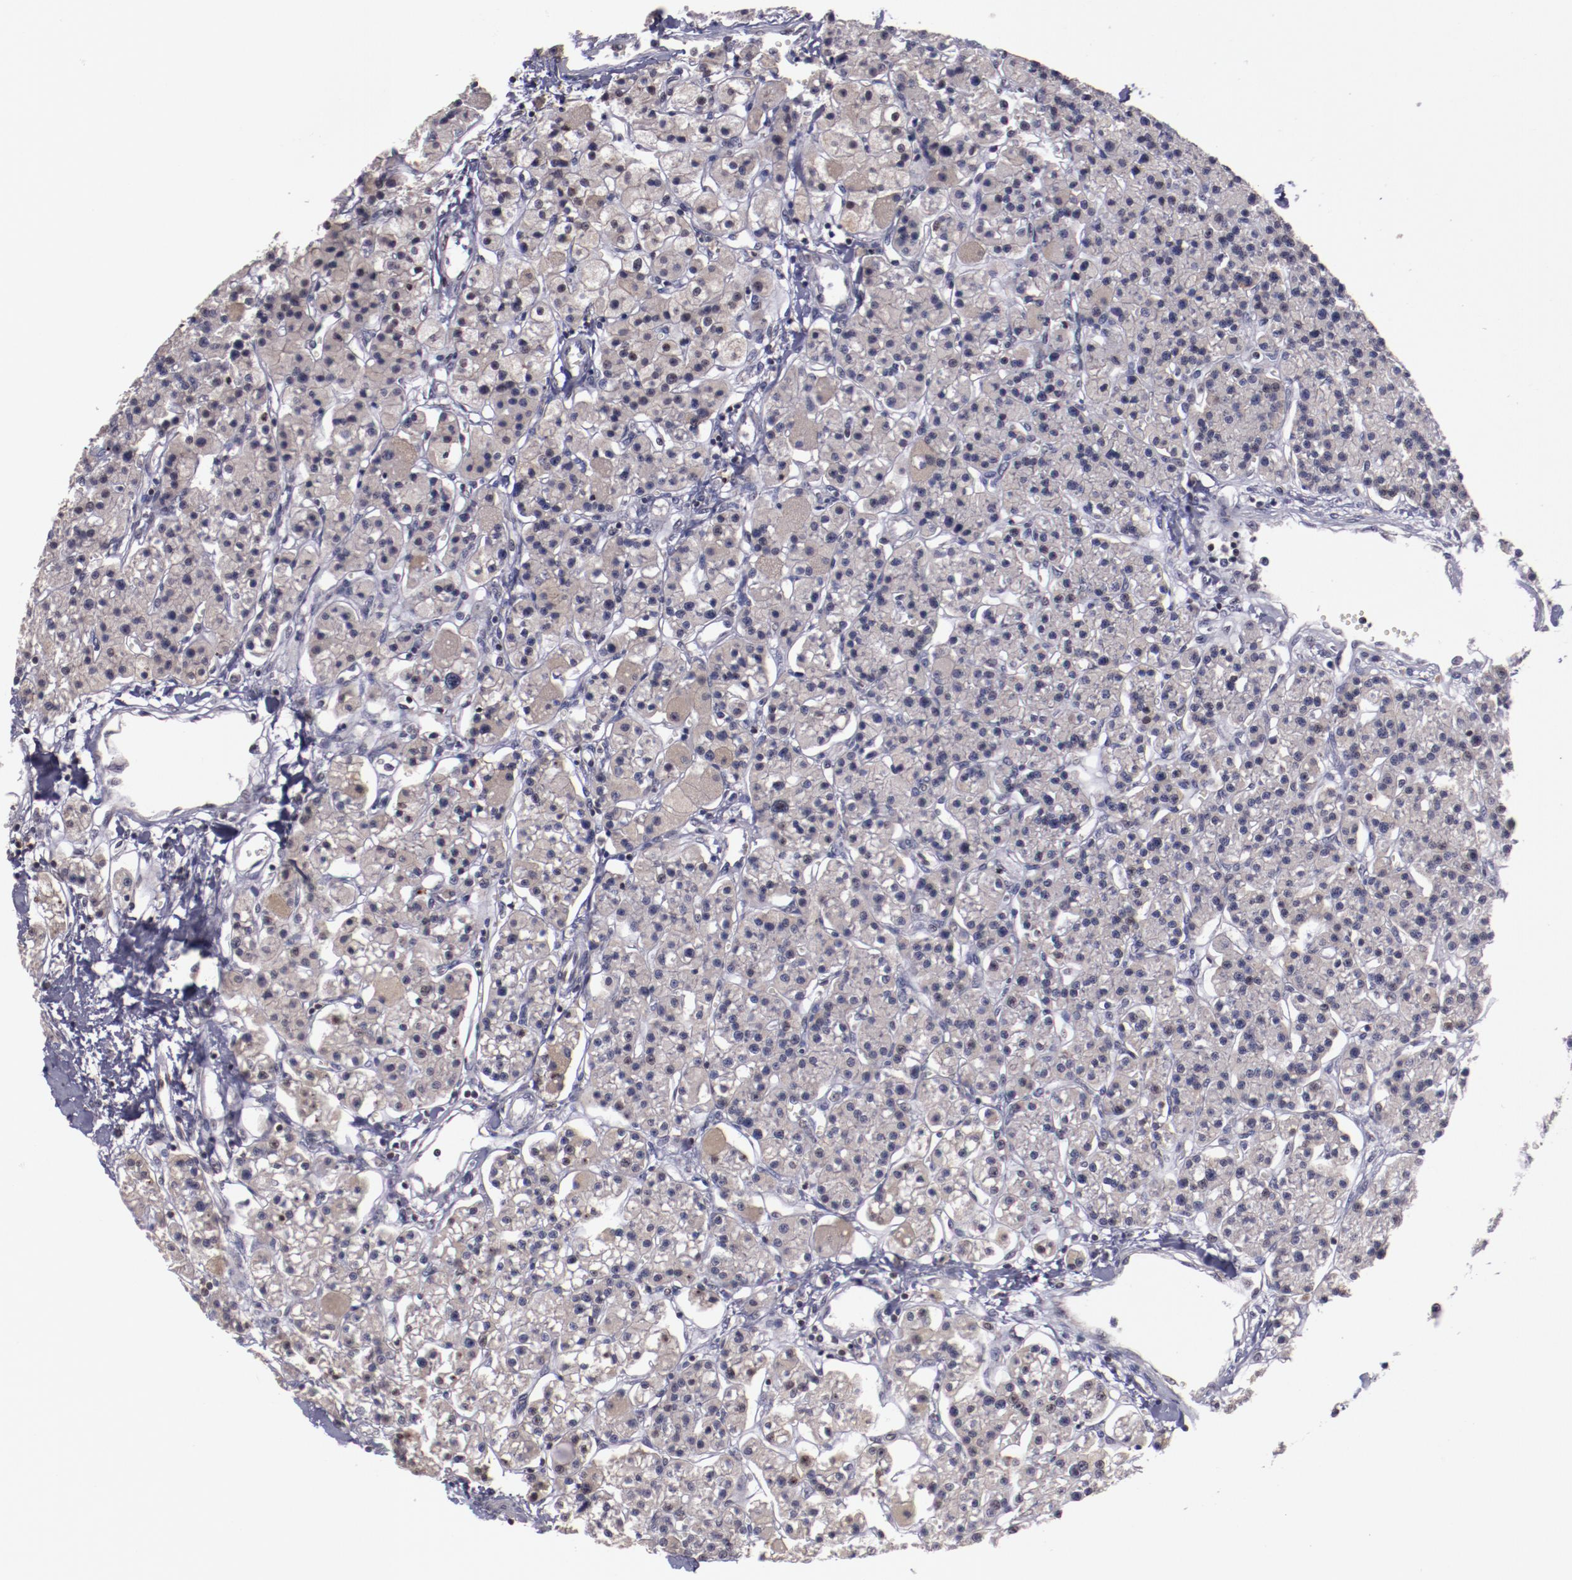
{"staining": {"intensity": "weak", "quantity": ">75%", "location": "cytoplasmic/membranous,nuclear"}, "tissue": "parathyroid gland", "cell_type": "Glandular cells", "image_type": "normal", "snomed": [{"axis": "morphology", "description": "Normal tissue, NOS"}, {"axis": "topography", "description": "Parathyroid gland"}], "caption": "Weak cytoplasmic/membranous,nuclear staining for a protein is present in approximately >75% of glandular cells of normal parathyroid gland using immunohistochemistry.", "gene": "DDX24", "patient": {"sex": "female", "age": 58}}